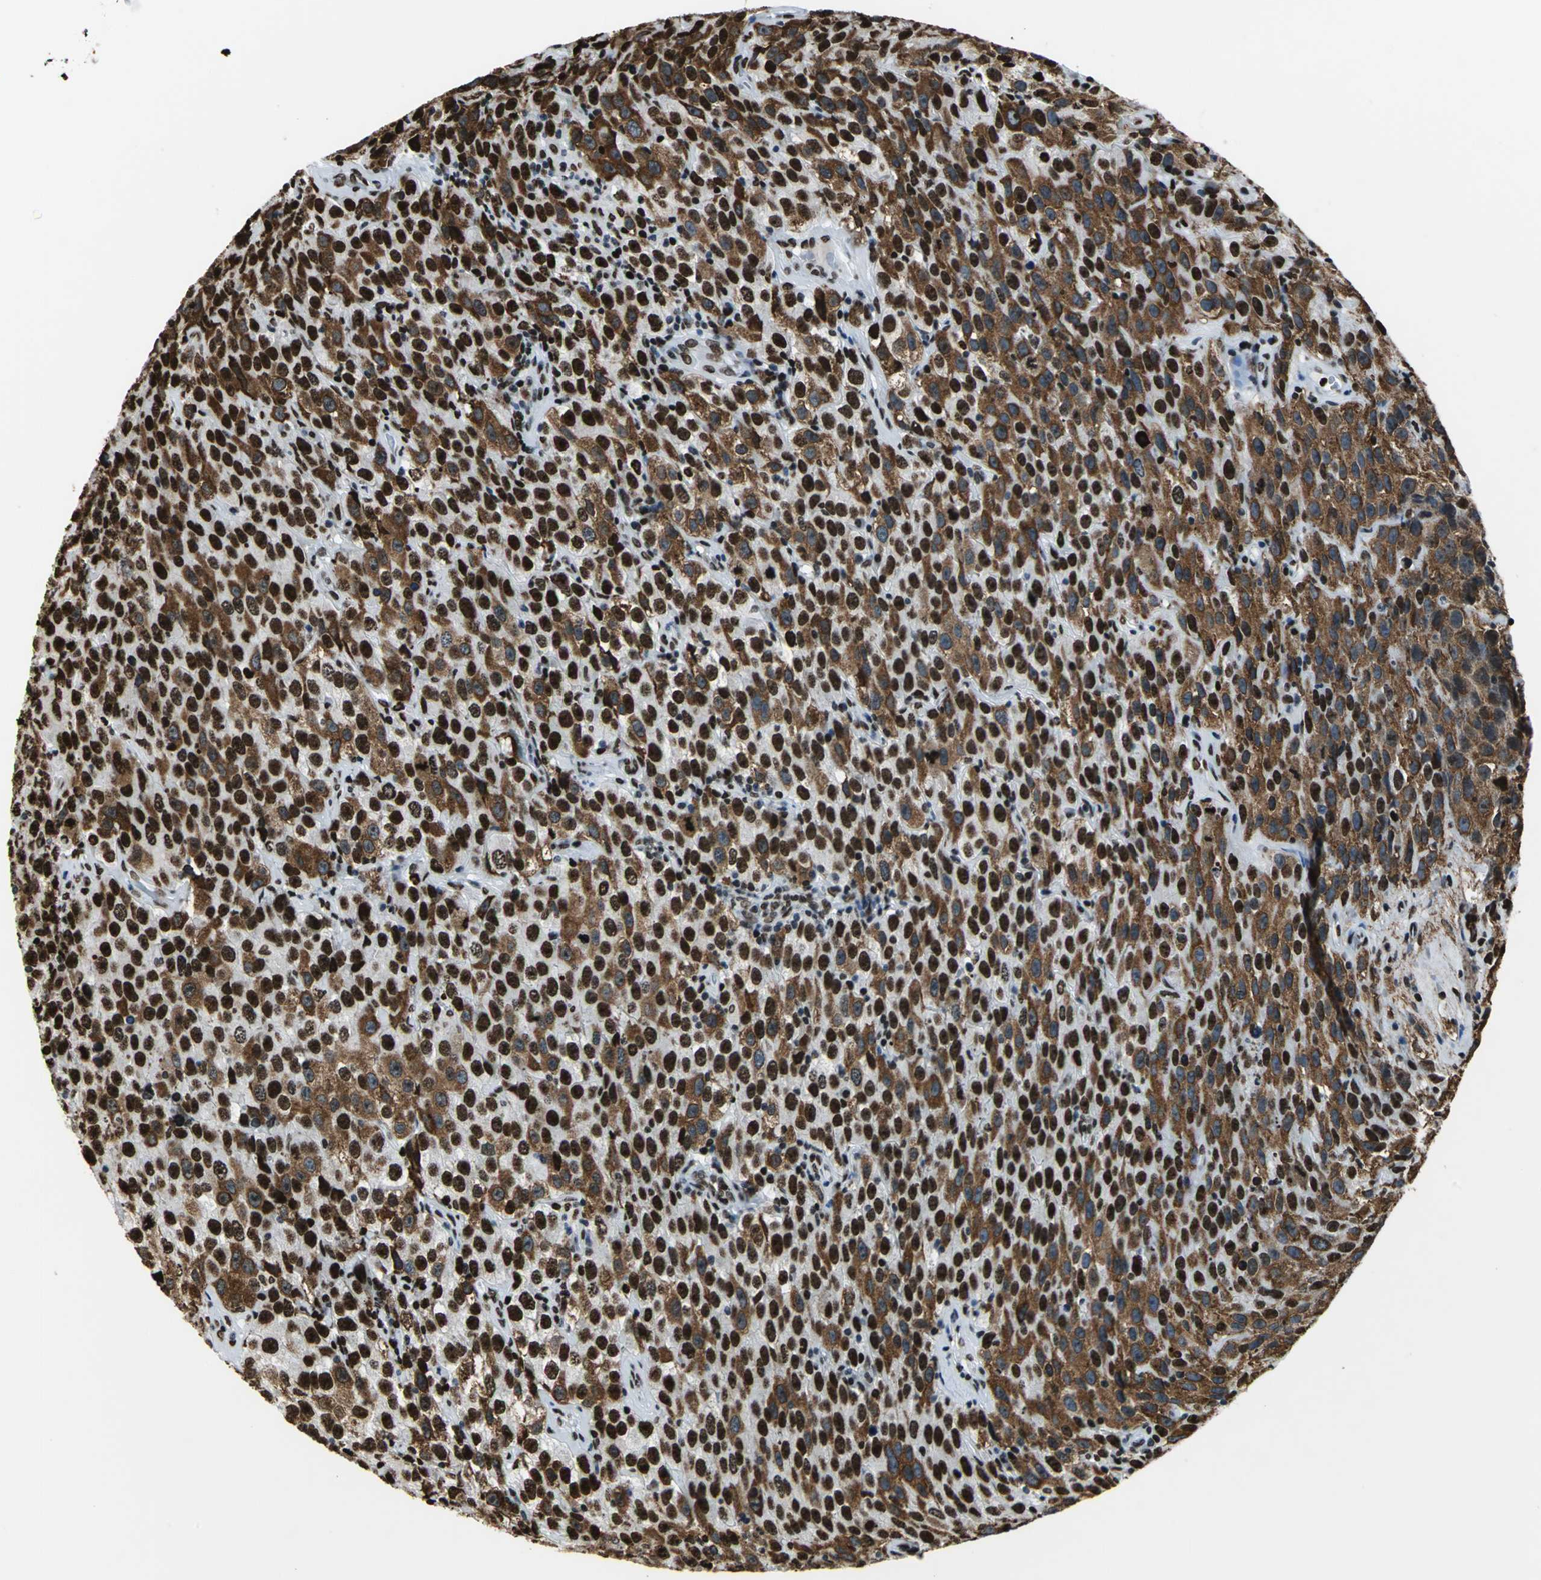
{"staining": {"intensity": "strong", "quantity": ">75%", "location": "cytoplasmic/membranous,nuclear"}, "tissue": "testis cancer", "cell_type": "Tumor cells", "image_type": "cancer", "snomed": [{"axis": "morphology", "description": "Seminoma, NOS"}, {"axis": "topography", "description": "Testis"}], "caption": "Human testis cancer (seminoma) stained with a protein marker demonstrates strong staining in tumor cells.", "gene": "APEX1", "patient": {"sex": "male", "age": 52}}